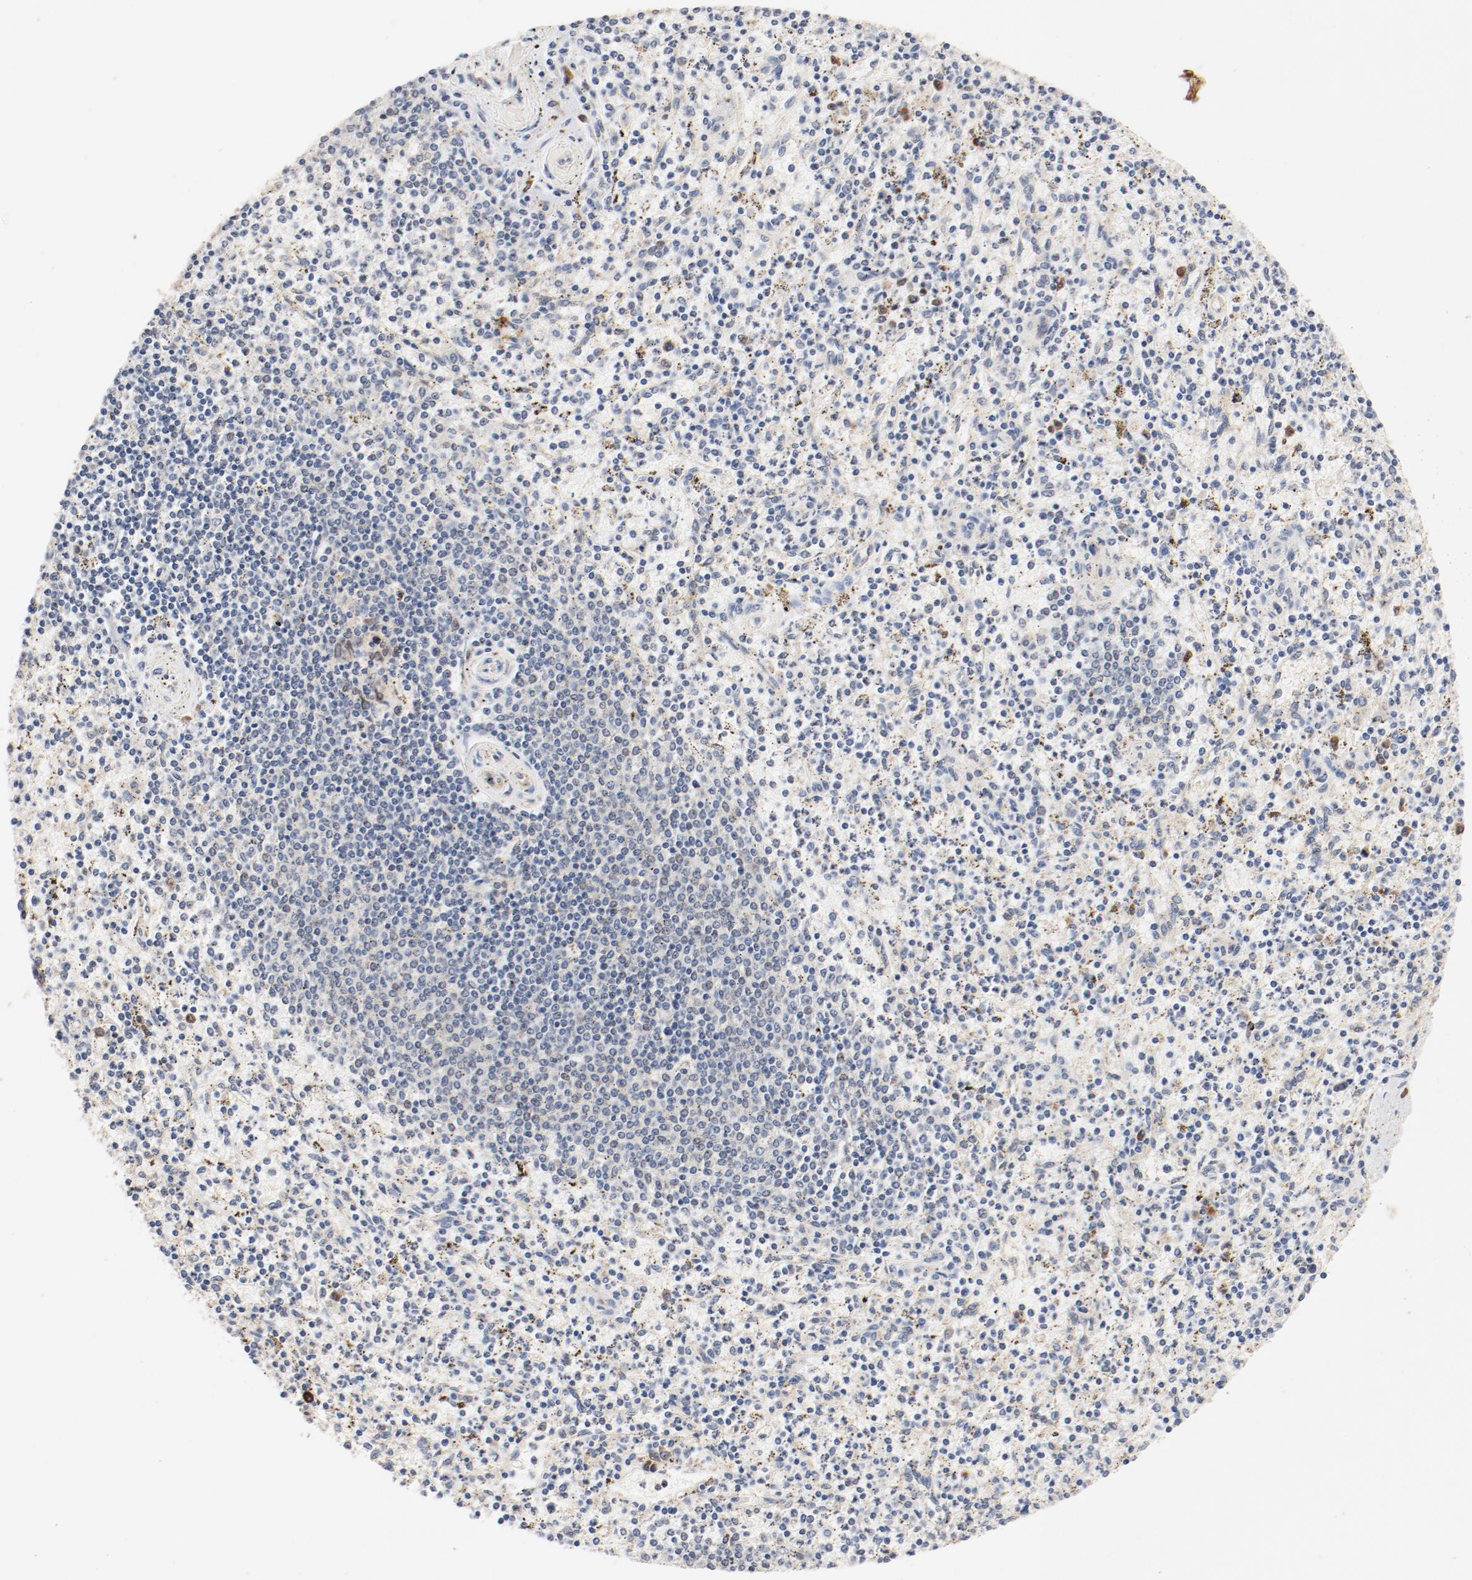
{"staining": {"intensity": "weak", "quantity": ">75%", "location": "cytoplasmic/membranous"}, "tissue": "spleen", "cell_type": "Cells in red pulp", "image_type": "normal", "snomed": [{"axis": "morphology", "description": "Normal tissue, NOS"}, {"axis": "topography", "description": "Spleen"}], "caption": "This is a micrograph of immunohistochemistry (IHC) staining of normal spleen, which shows weak expression in the cytoplasmic/membranous of cells in red pulp.", "gene": "UBE2J1", "patient": {"sex": "male", "age": 72}}